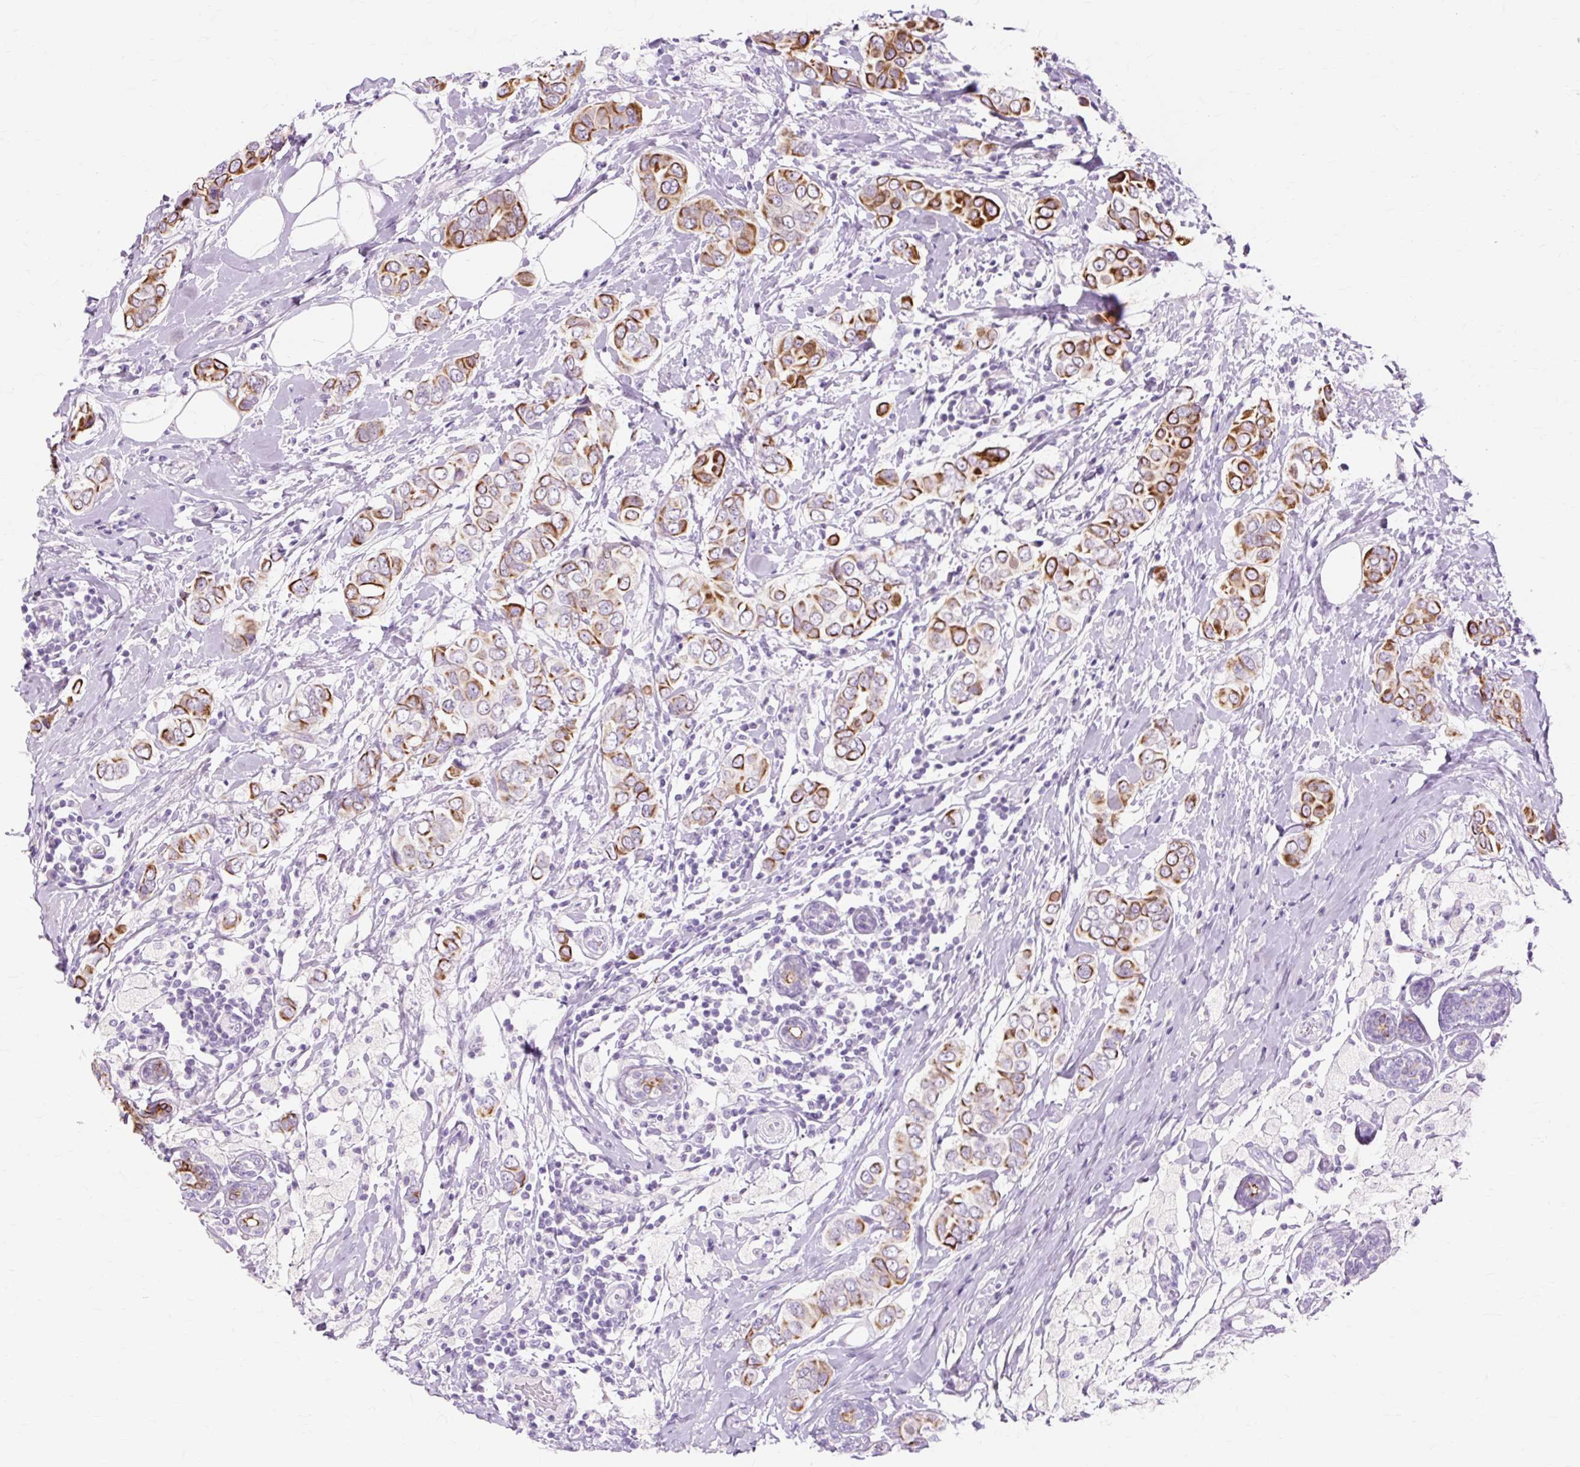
{"staining": {"intensity": "strong", "quantity": "25%-75%", "location": "cytoplasmic/membranous"}, "tissue": "breast cancer", "cell_type": "Tumor cells", "image_type": "cancer", "snomed": [{"axis": "morphology", "description": "Lobular carcinoma"}, {"axis": "topography", "description": "Breast"}], "caption": "The histopathology image shows staining of breast cancer (lobular carcinoma), revealing strong cytoplasmic/membranous protein expression (brown color) within tumor cells.", "gene": "IRX2", "patient": {"sex": "female", "age": 51}}